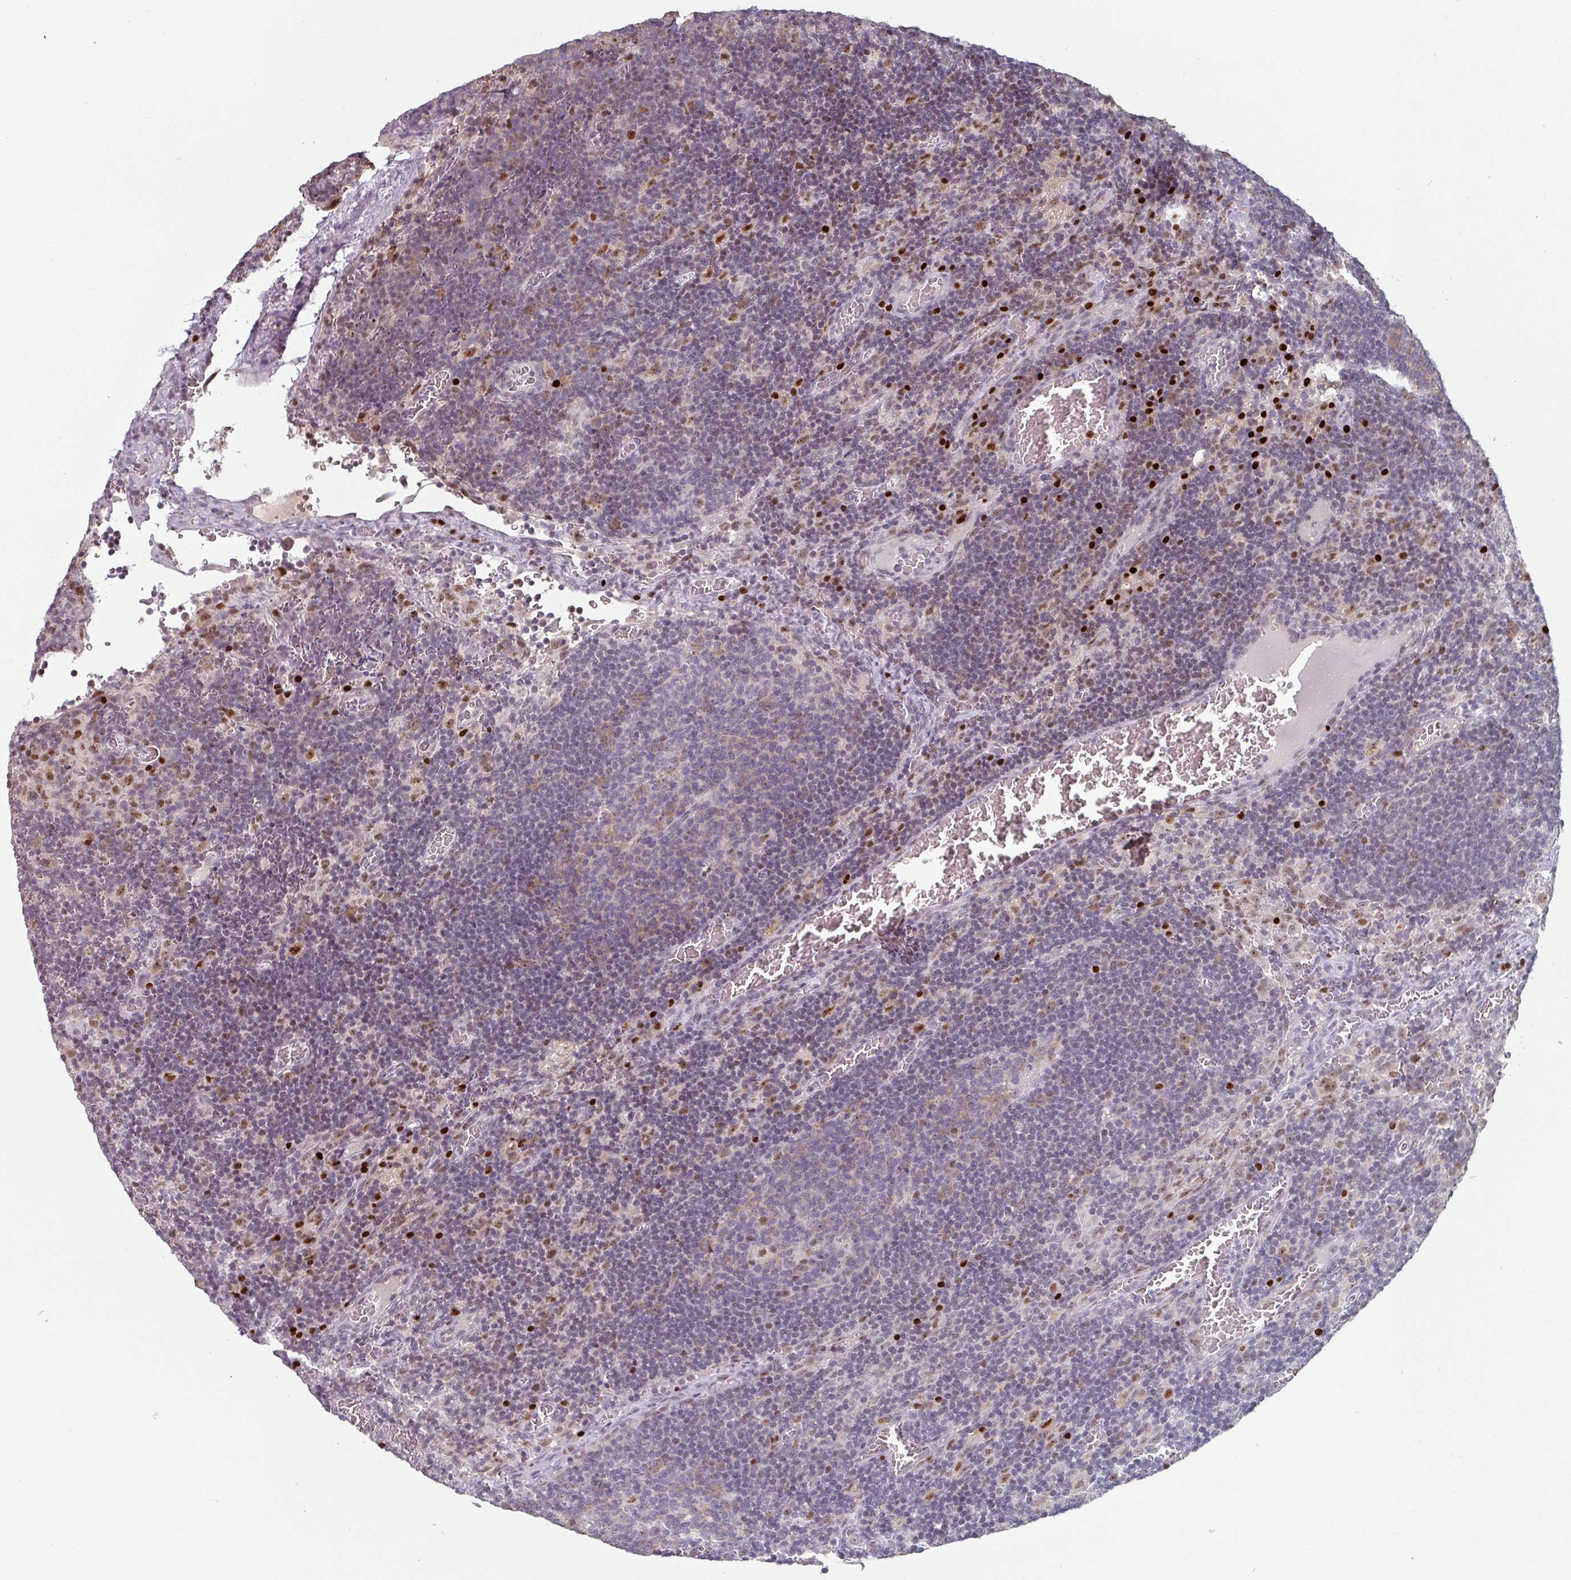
{"staining": {"intensity": "moderate", "quantity": "<25%", "location": "cytoplasmic/membranous,nuclear"}, "tissue": "lymph node", "cell_type": "Germinal center cells", "image_type": "normal", "snomed": [{"axis": "morphology", "description": "Normal tissue, NOS"}, {"axis": "topography", "description": "Lymph node"}], "caption": "A brown stain shows moderate cytoplasmic/membranous,nuclear staining of a protein in germinal center cells of benign human lymph node. Nuclei are stained in blue.", "gene": "ZBTB6", "patient": {"sex": "male", "age": 50}}